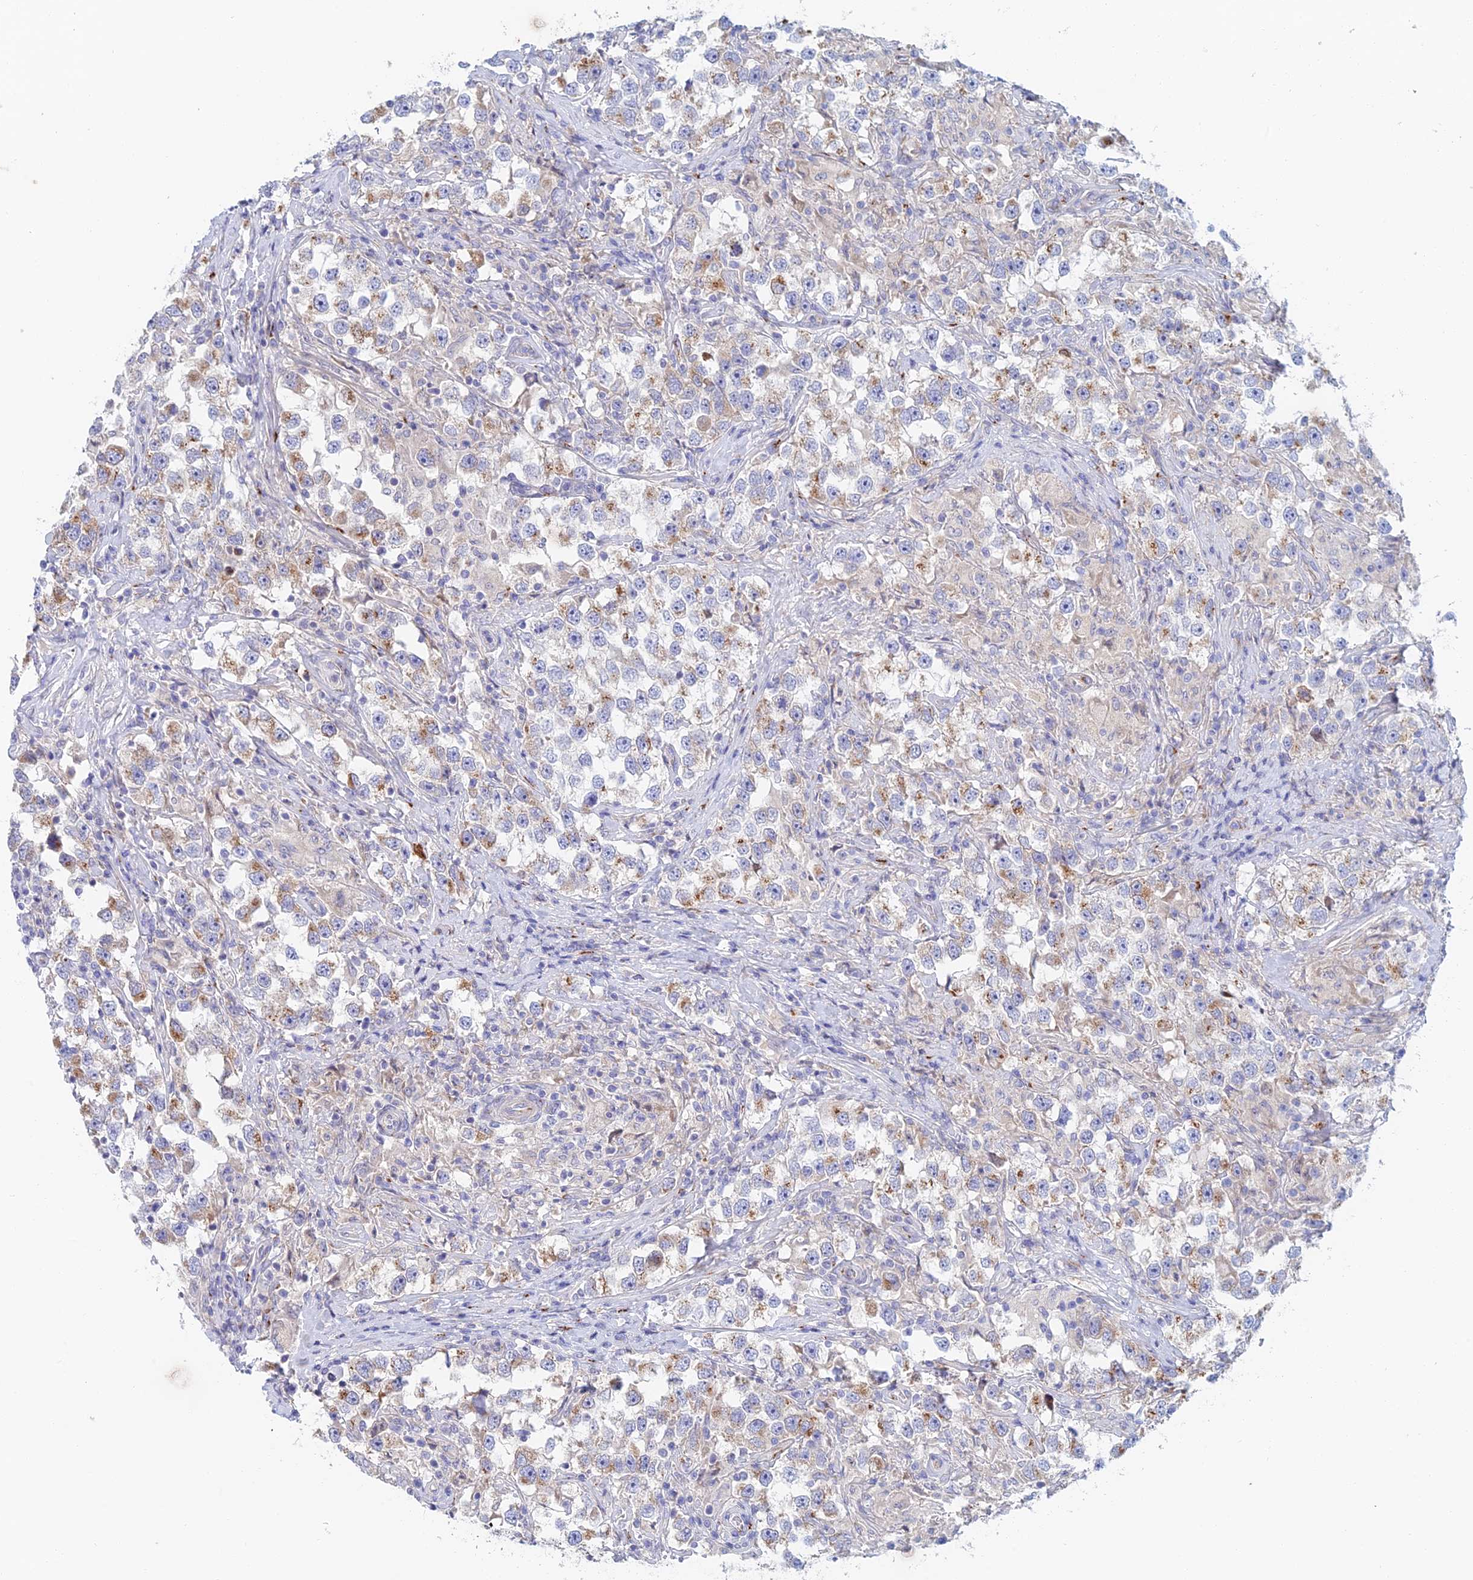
{"staining": {"intensity": "weak", "quantity": "25%-75%", "location": "cytoplasmic/membranous"}, "tissue": "testis cancer", "cell_type": "Tumor cells", "image_type": "cancer", "snomed": [{"axis": "morphology", "description": "Seminoma, NOS"}, {"axis": "topography", "description": "Testis"}], "caption": "This photomicrograph demonstrates testis cancer stained with immunohistochemistry to label a protein in brown. The cytoplasmic/membranous of tumor cells show weak positivity for the protein. Nuclei are counter-stained blue.", "gene": "SLC24A3", "patient": {"sex": "male", "age": 46}}